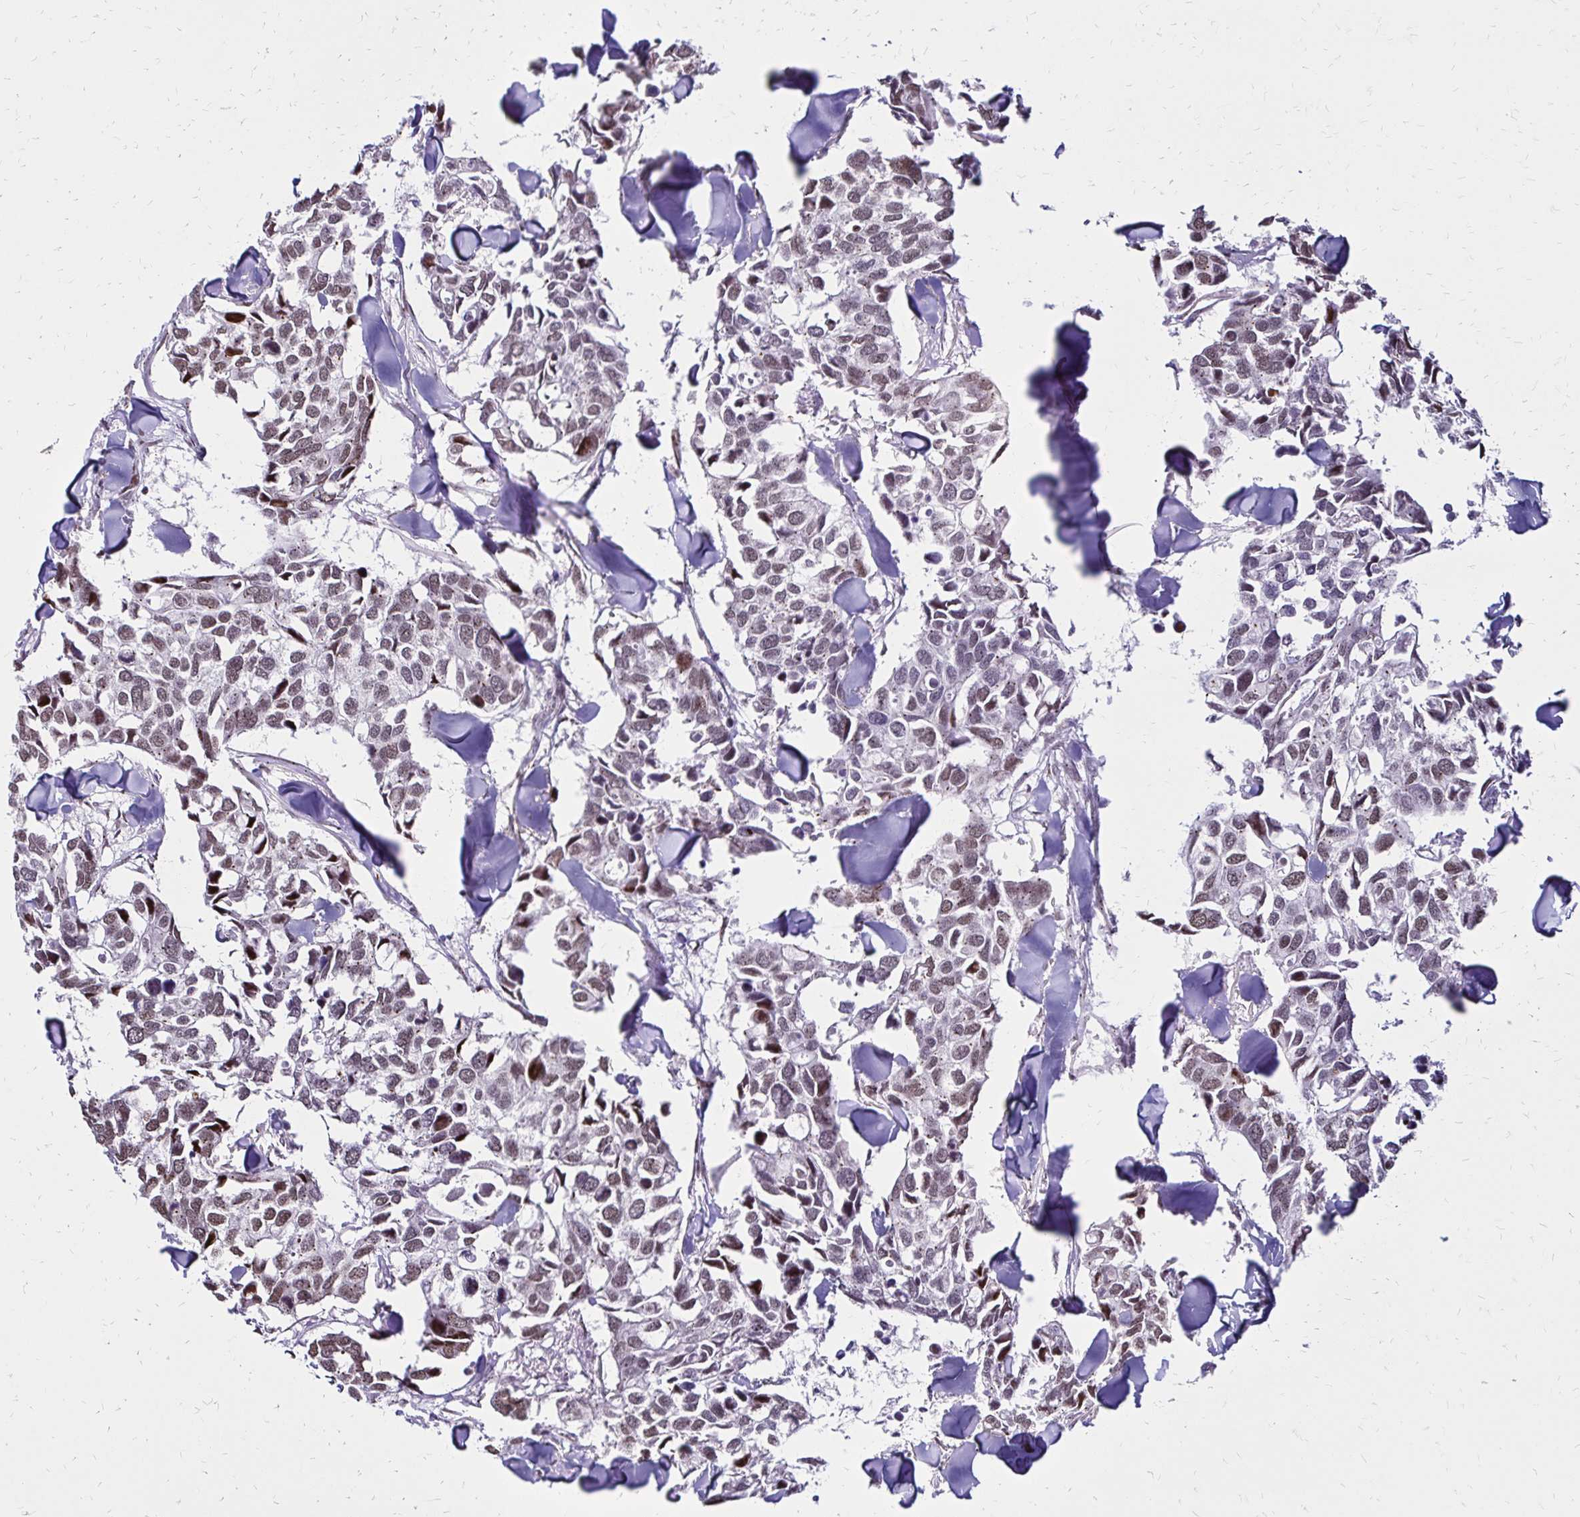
{"staining": {"intensity": "weak", "quantity": ">75%", "location": "nuclear"}, "tissue": "breast cancer", "cell_type": "Tumor cells", "image_type": "cancer", "snomed": [{"axis": "morphology", "description": "Duct carcinoma"}, {"axis": "topography", "description": "Breast"}], "caption": "Brown immunohistochemical staining in human breast cancer (invasive ductal carcinoma) demonstrates weak nuclear expression in about >75% of tumor cells.", "gene": "TOB1", "patient": {"sex": "female", "age": 83}}